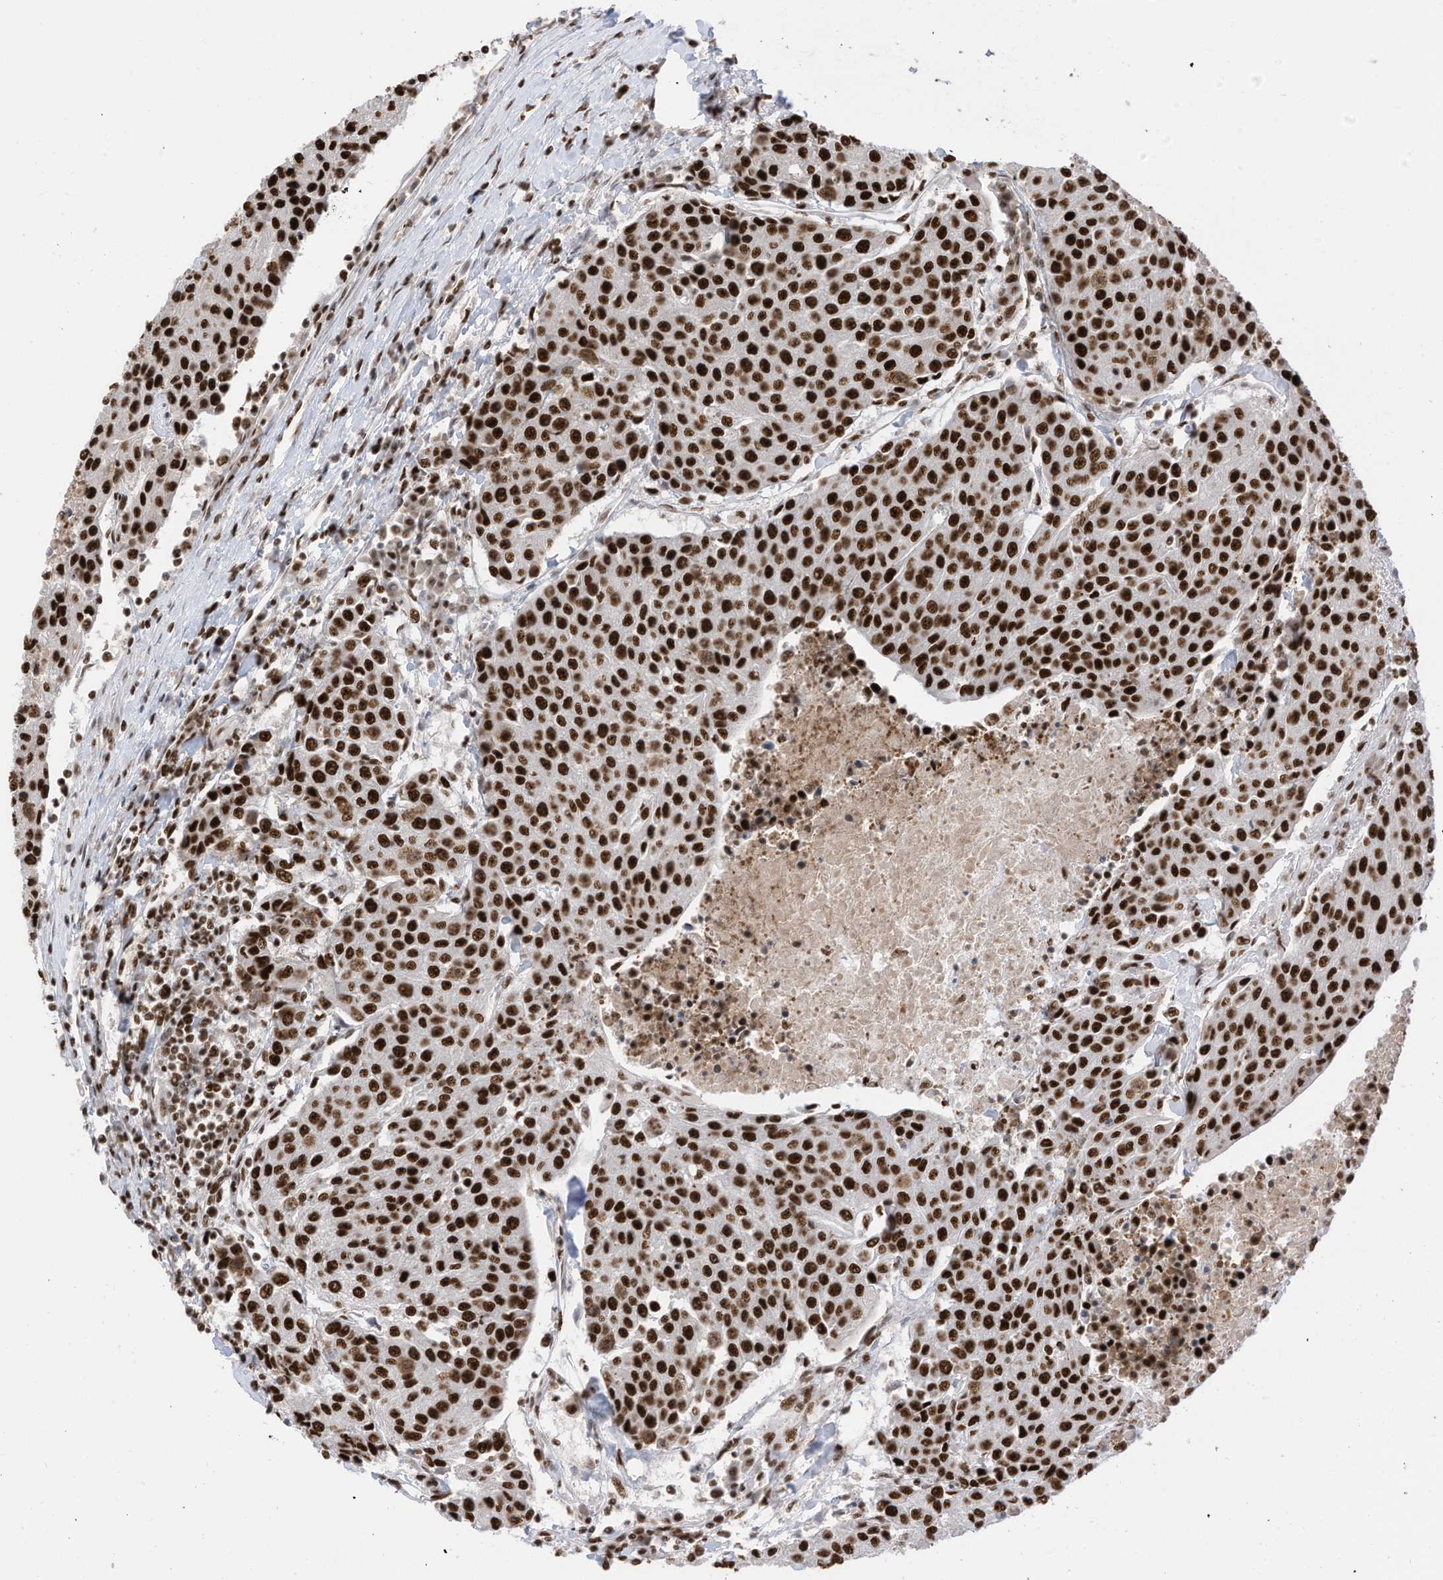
{"staining": {"intensity": "strong", "quantity": ">75%", "location": "nuclear"}, "tissue": "urothelial cancer", "cell_type": "Tumor cells", "image_type": "cancer", "snomed": [{"axis": "morphology", "description": "Urothelial carcinoma, High grade"}, {"axis": "topography", "description": "Urinary bladder"}], "caption": "Human urothelial cancer stained with a brown dye demonstrates strong nuclear positive staining in approximately >75% of tumor cells.", "gene": "SF3A3", "patient": {"sex": "female", "age": 85}}